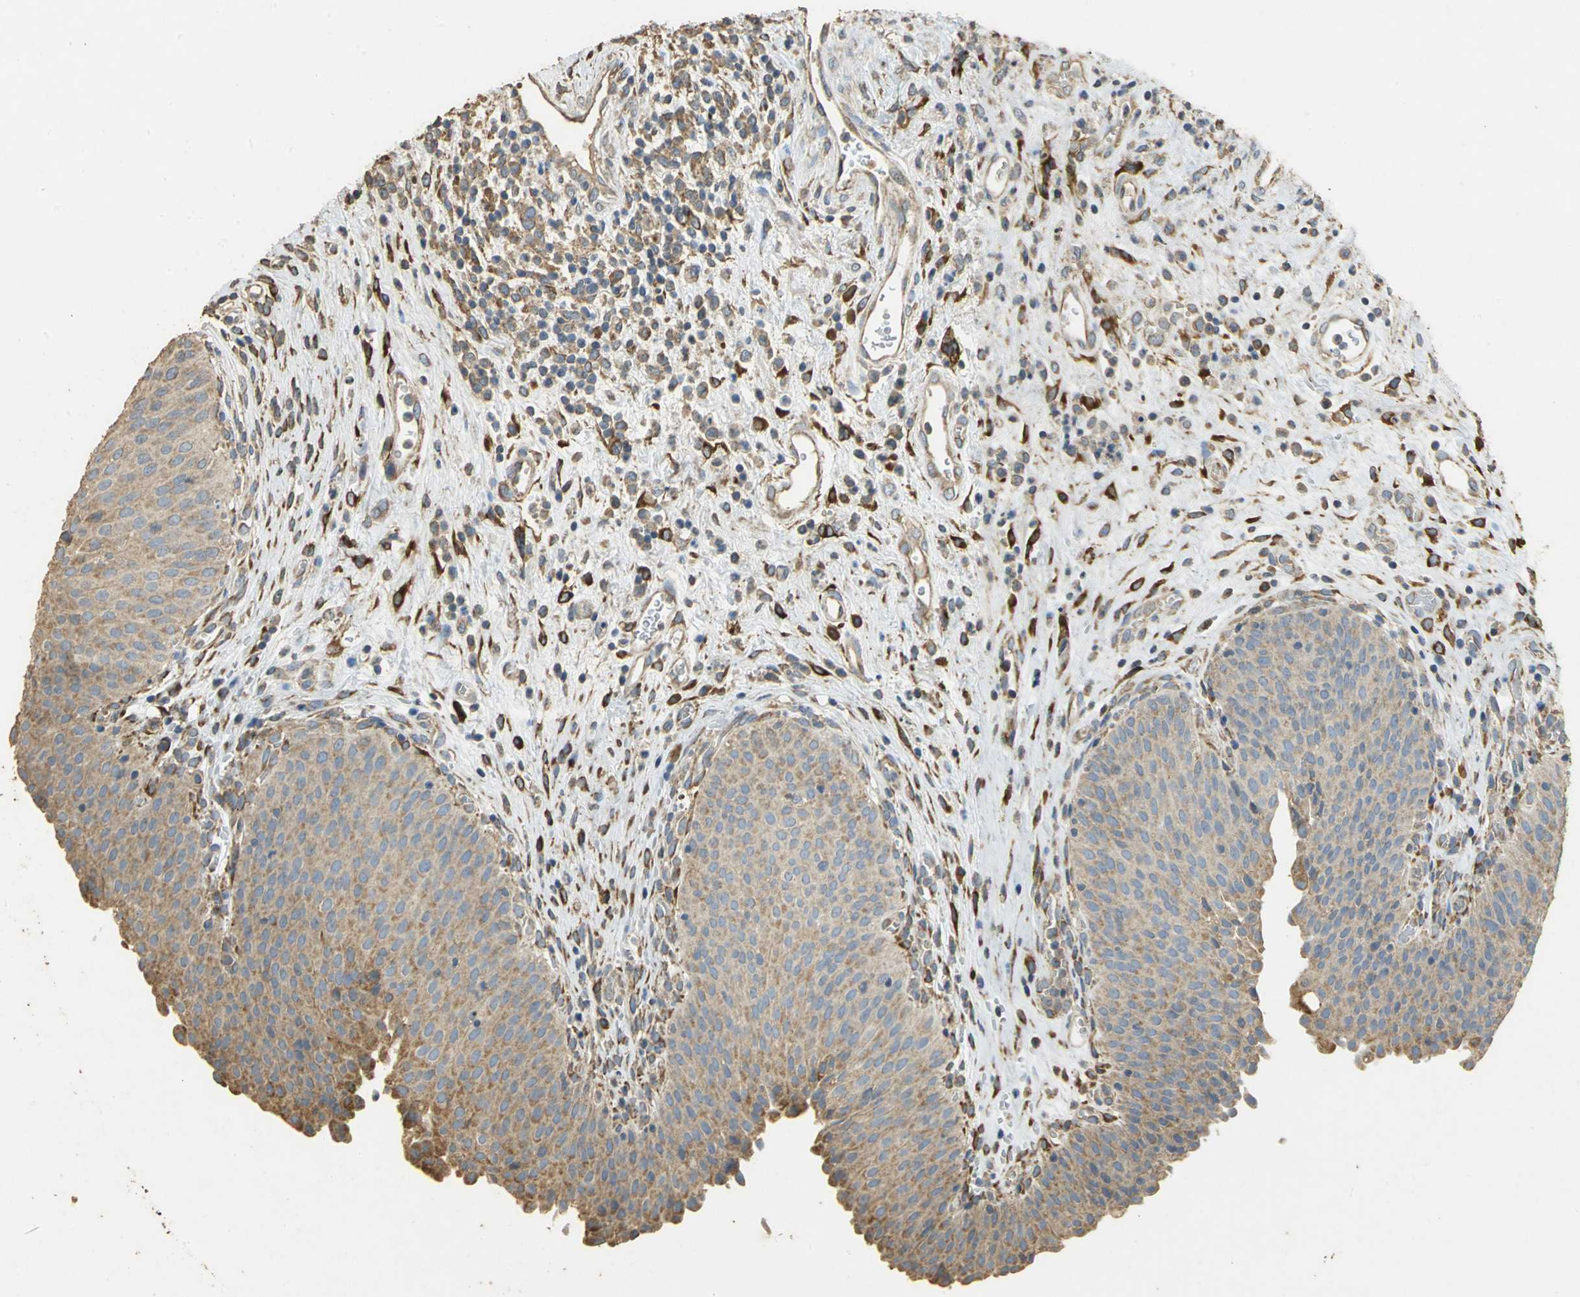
{"staining": {"intensity": "moderate", "quantity": ">75%", "location": "cytoplasmic/membranous"}, "tissue": "urinary bladder", "cell_type": "Urothelial cells", "image_type": "normal", "snomed": [{"axis": "morphology", "description": "Normal tissue, NOS"}, {"axis": "morphology", "description": "Dysplasia, NOS"}, {"axis": "topography", "description": "Urinary bladder"}], "caption": "A photomicrograph of human urinary bladder stained for a protein exhibits moderate cytoplasmic/membranous brown staining in urothelial cells. Using DAB (3,3'-diaminobenzidine) (brown) and hematoxylin (blue) stains, captured at high magnification using brightfield microscopy.", "gene": "ACSL4", "patient": {"sex": "male", "age": 35}}